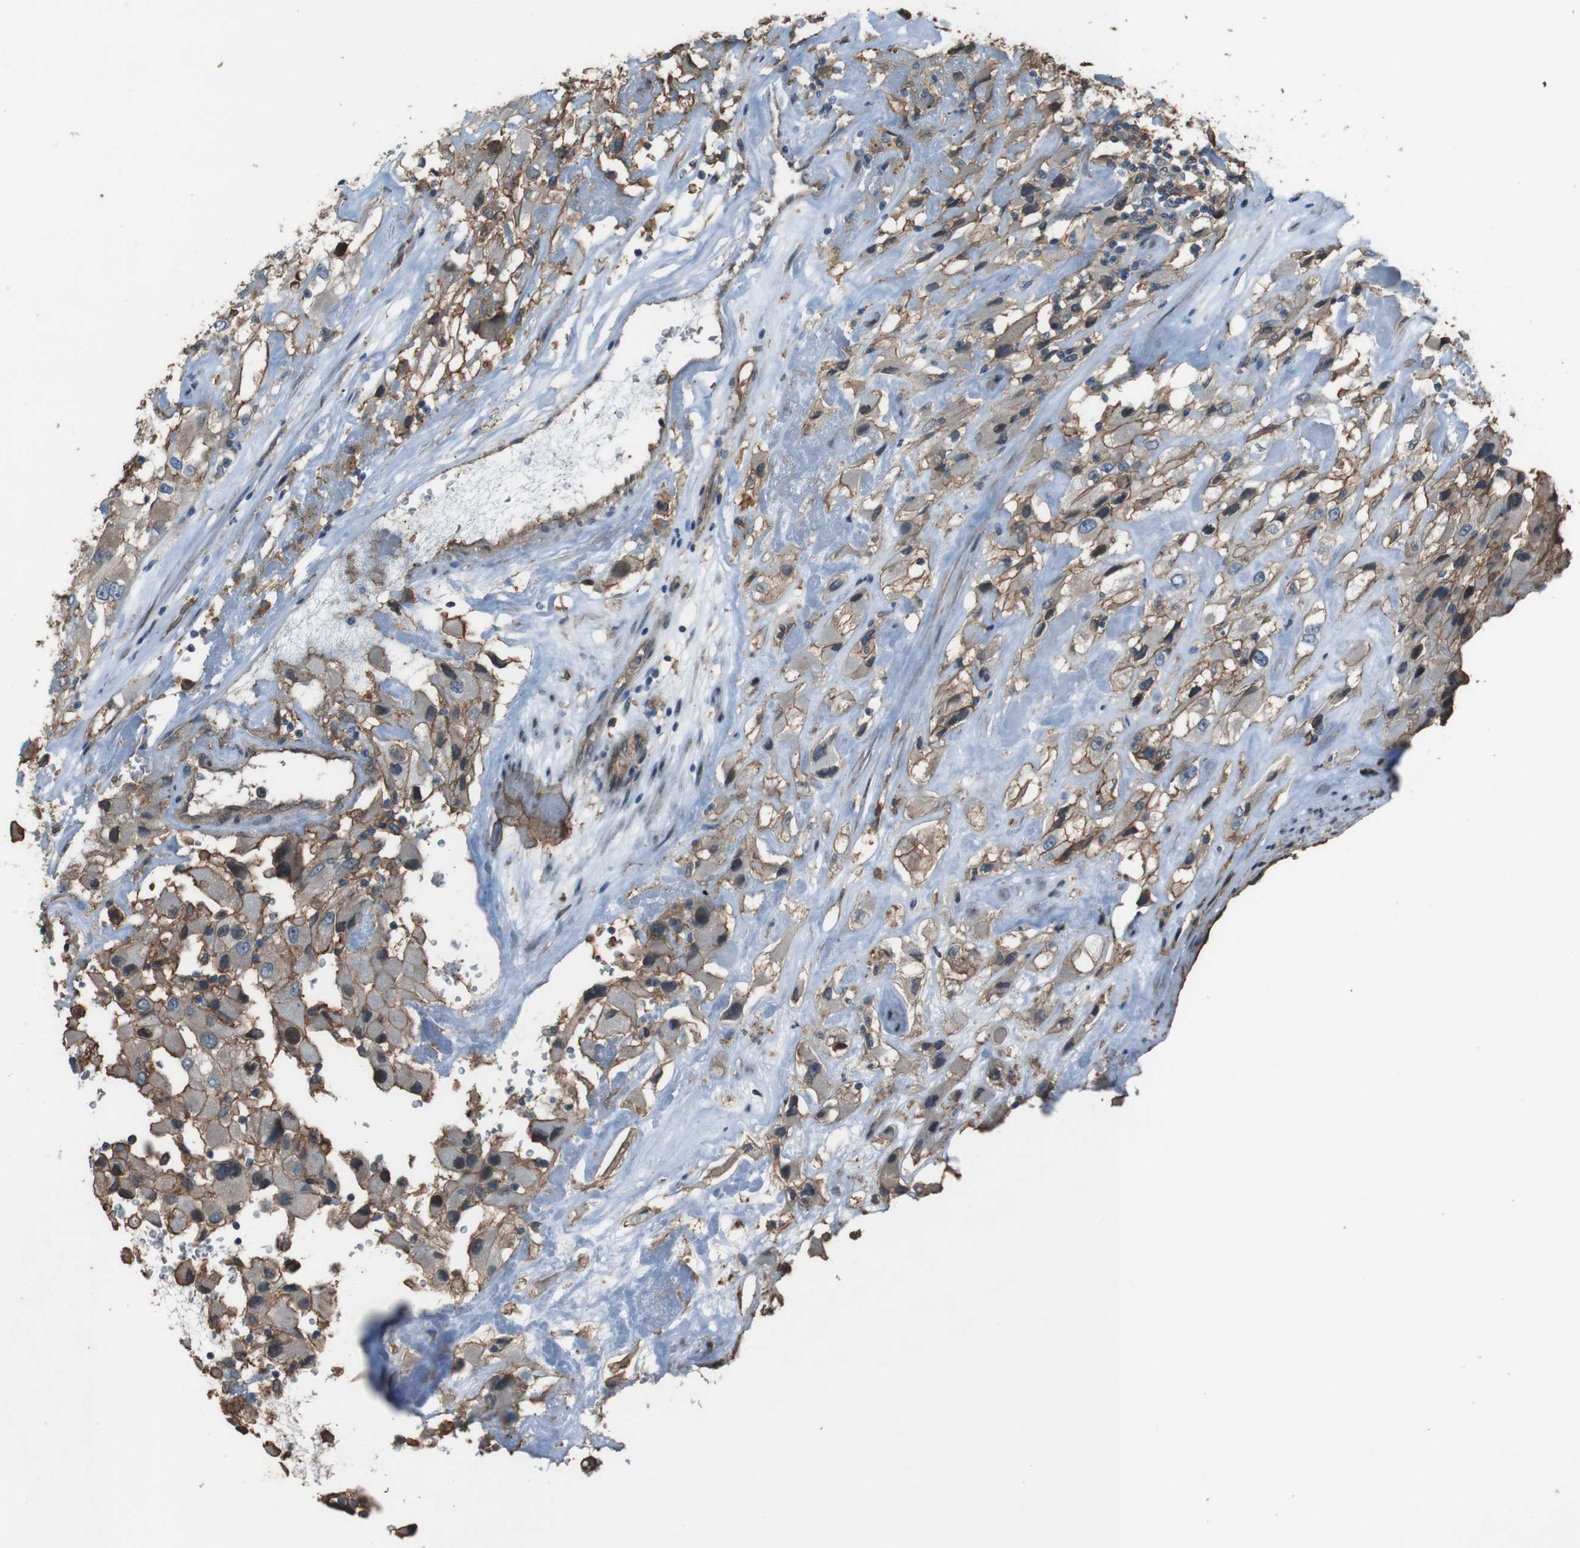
{"staining": {"intensity": "moderate", "quantity": ">75%", "location": "cytoplasmic/membranous"}, "tissue": "renal cancer", "cell_type": "Tumor cells", "image_type": "cancer", "snomed": [{"axis": "morphology", "description": "Adenocarcinoma, NOS"}, {"axis": "topography", "description": "Kidney"}], "caption": "A high-resolution histopathology image shows IHC staining of renal cancer (adenocarcinoma), which displays moderate cytoplasmic/membranous staining in about >75% of tumor cells. Using DAB (brown) and hematoxylin (blue) stains, captured at high magnification using brightfield microscopy.", "gene": "ATP2B1", "patient": {"sex": "female", "age": 52}}